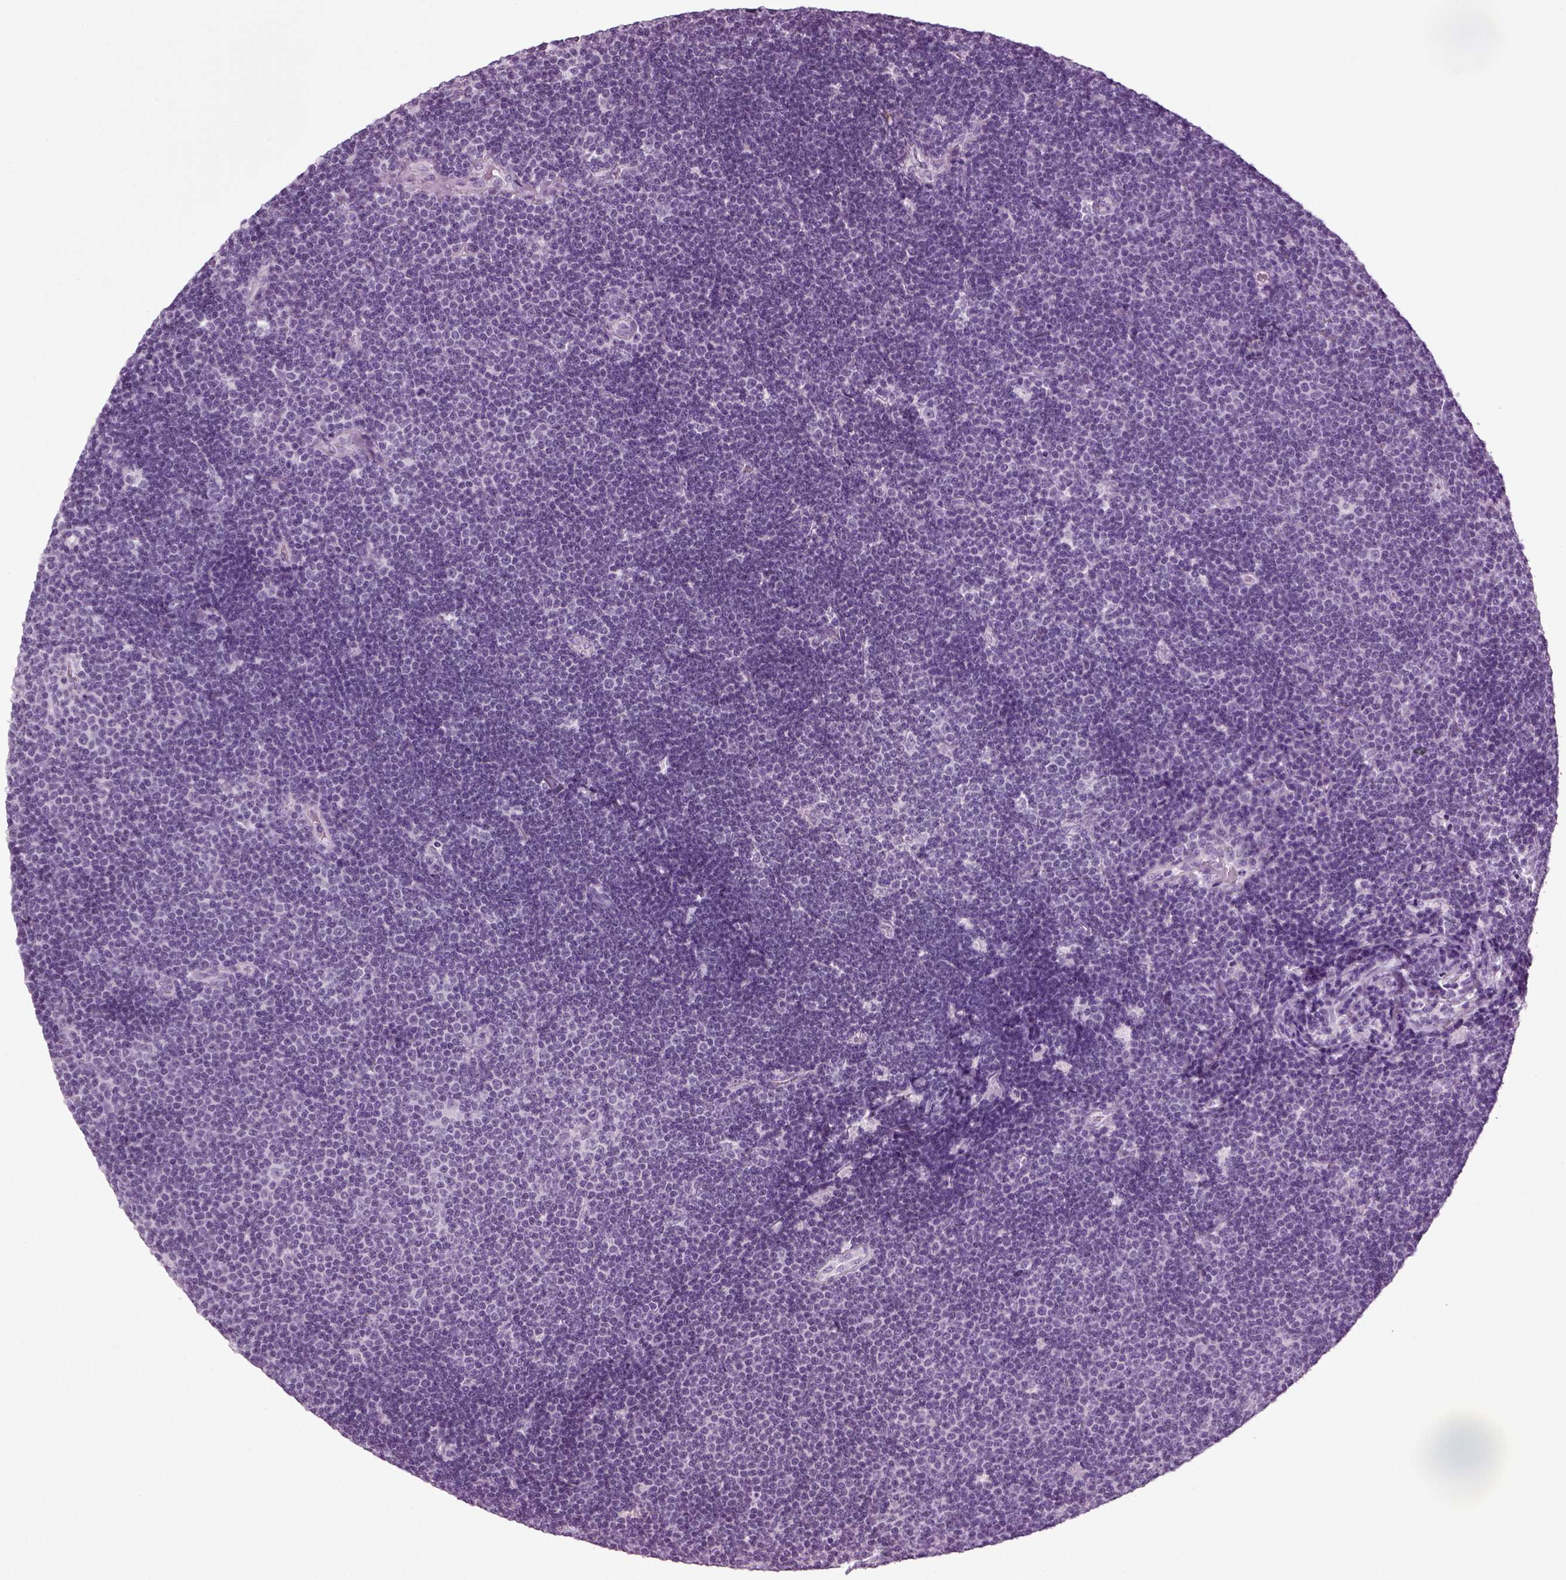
{"staining": {"intensity": "negative", "quantity": "none", "location": "none"}, "tissue": "lymphoma", "cell_type": "Tumor cells", "image_type": "cancer", "snomed": [{"axis": "morphology", "description": "Malignant lymphoma, non-Hodgkin's type, Low grade"}, {"axis": "topography", "description": "Brain"}], "caption": "The immunohistochemistry histopathology image has no significant expression in tumor cells of malignant lymphoma, non-Hodgkin's type (low-grade) tissue.", "gene": "ZC2HC1C", "patient": {"sex": "female", "age": 66}}